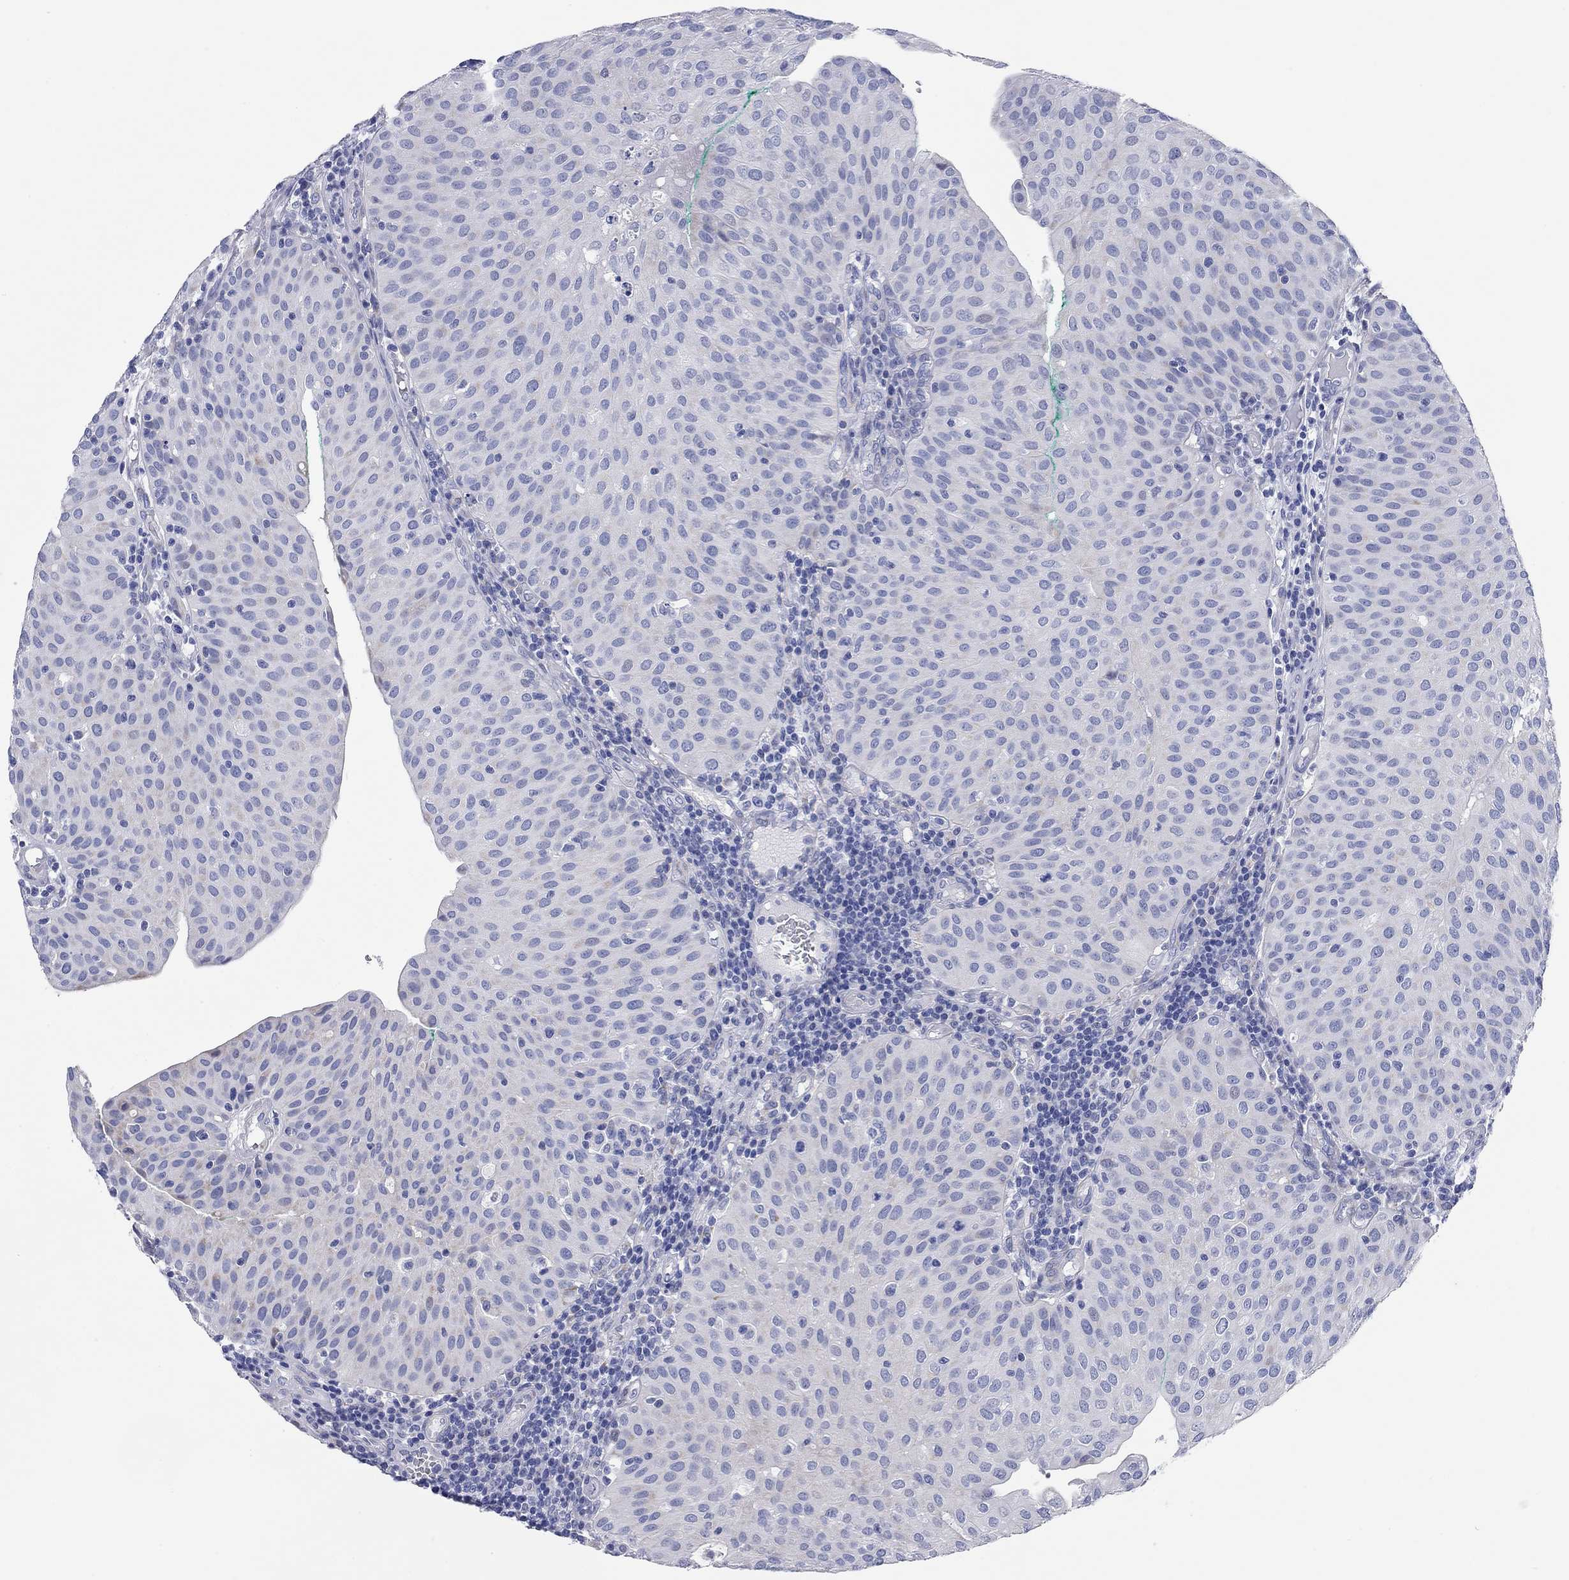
{"staining": {"intensity": "negative", "quantity": "none", "location": "none"}, "tissue": "urothelial cancer", "cell_type": "Tumor cells", "image_type": "cancer", "snomed": [{"axis": "morphology", "description": "Urothelial carcinoma, Low grade"}, {"axis": "topography", "description": "Urinary bladder"}], "caption": "This micrograph is of urothelial cancer stained with immunohistochemistry (IHC) to label a protein in brown with the nuclei are counter-stained blue. There is no positivity in tumor cells.", "gene": "CHI3L2", "patient": {"sex": "male", "age": 54}}